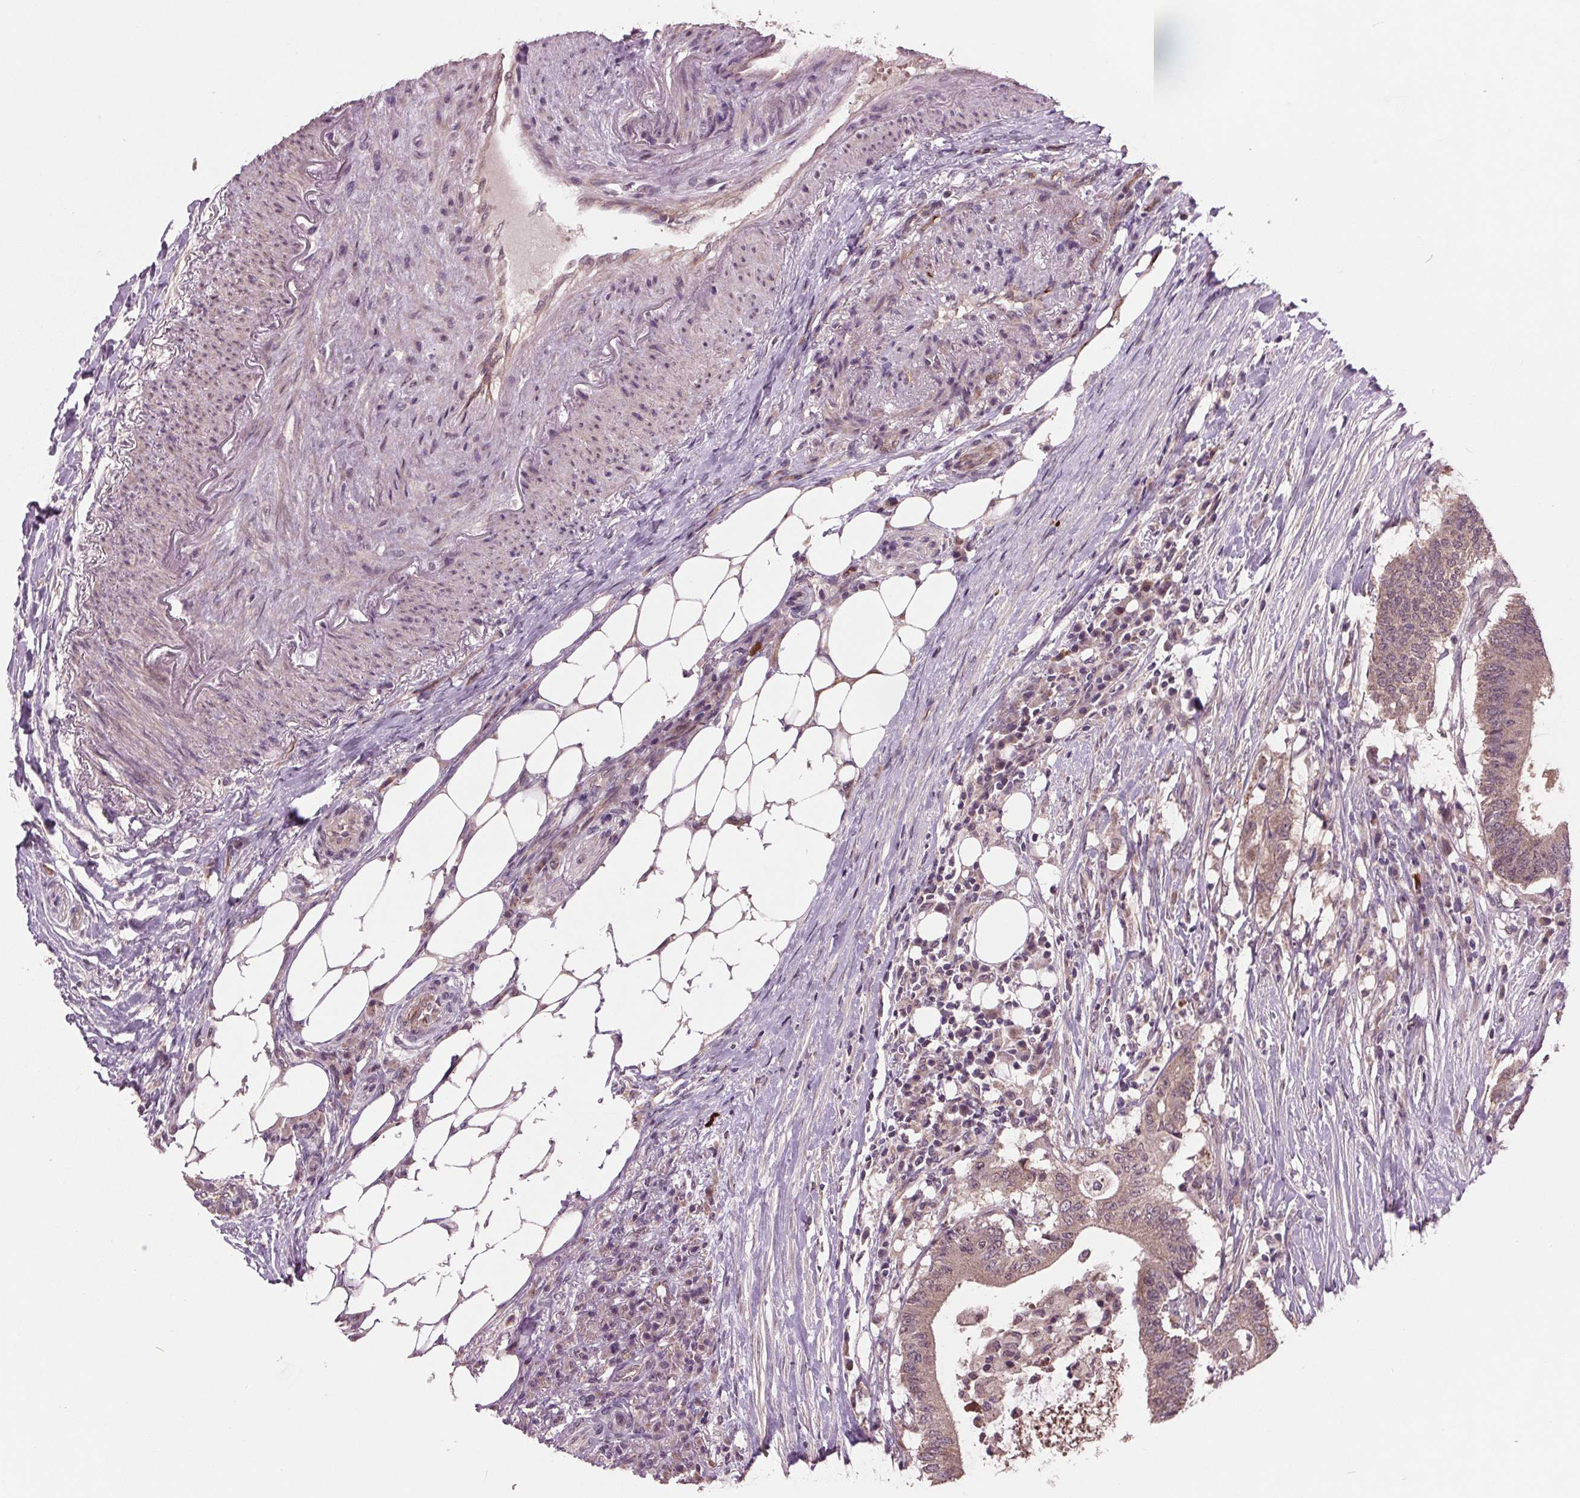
{"staining": {"intensity": "weak", "quantity": ">75%", "location": "cytoplasmic/membranous"}, "tissue": "colorectal cancer", "cell_type": "Tumor cells", "image_type": "cancer", "snomed": [{"axis": "morphology", "description": "Adenocarcinoma, NOS"}, {"axis": "topography", "description": "Colon"}], "caption": "The micrograph exhibits staining of colorectal cancer (adenocarcinoma), revealing weak cytoplasmic/membranous protein positivity (brown color) within tumor cells.", "gene": "MAPK8", "patient": {"sex": "female", "age": 43}}